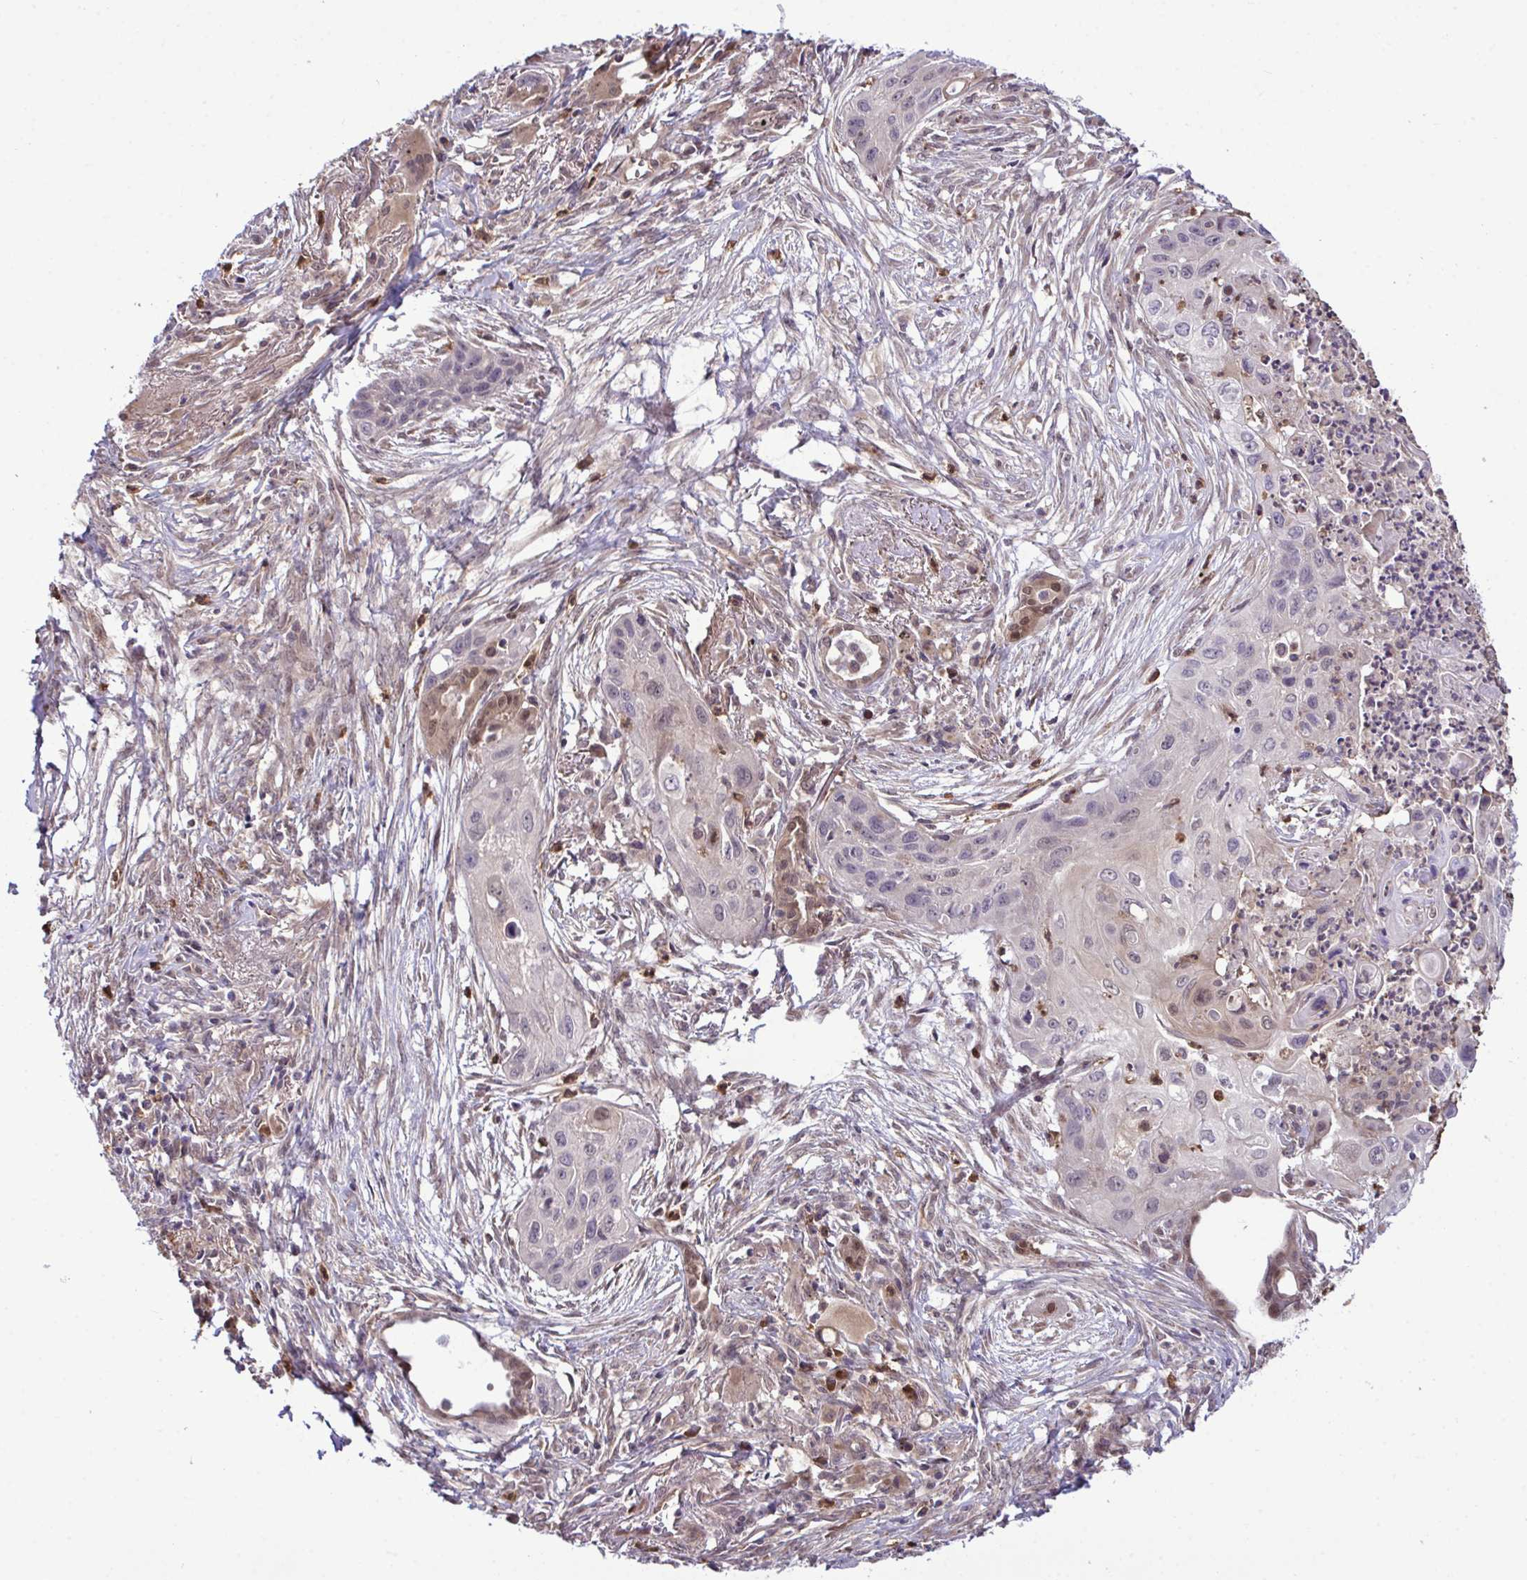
{"staining": {"intensity": "negative", "quantity": "none", "location": "none"}, "tissue": "lung cancer", "cell_type": "Tumor cells", "image_type": "cancer", "snomed": [{"axis": "morphology", "description": "Squamous cell carcinoma, NOS"}, {"axis": "topography", "description": "Lung"}], "caption": "Micrograph shows no significant protein staining in tumor cells of lung cancer. The staining is performed using DAB (3,3'-diaminobenzidine) brown chromogen with nuclei counter-stained in using hematoxylin.", "gene": "CMPK1", "patient": {"sex": "male", "age": 71}}